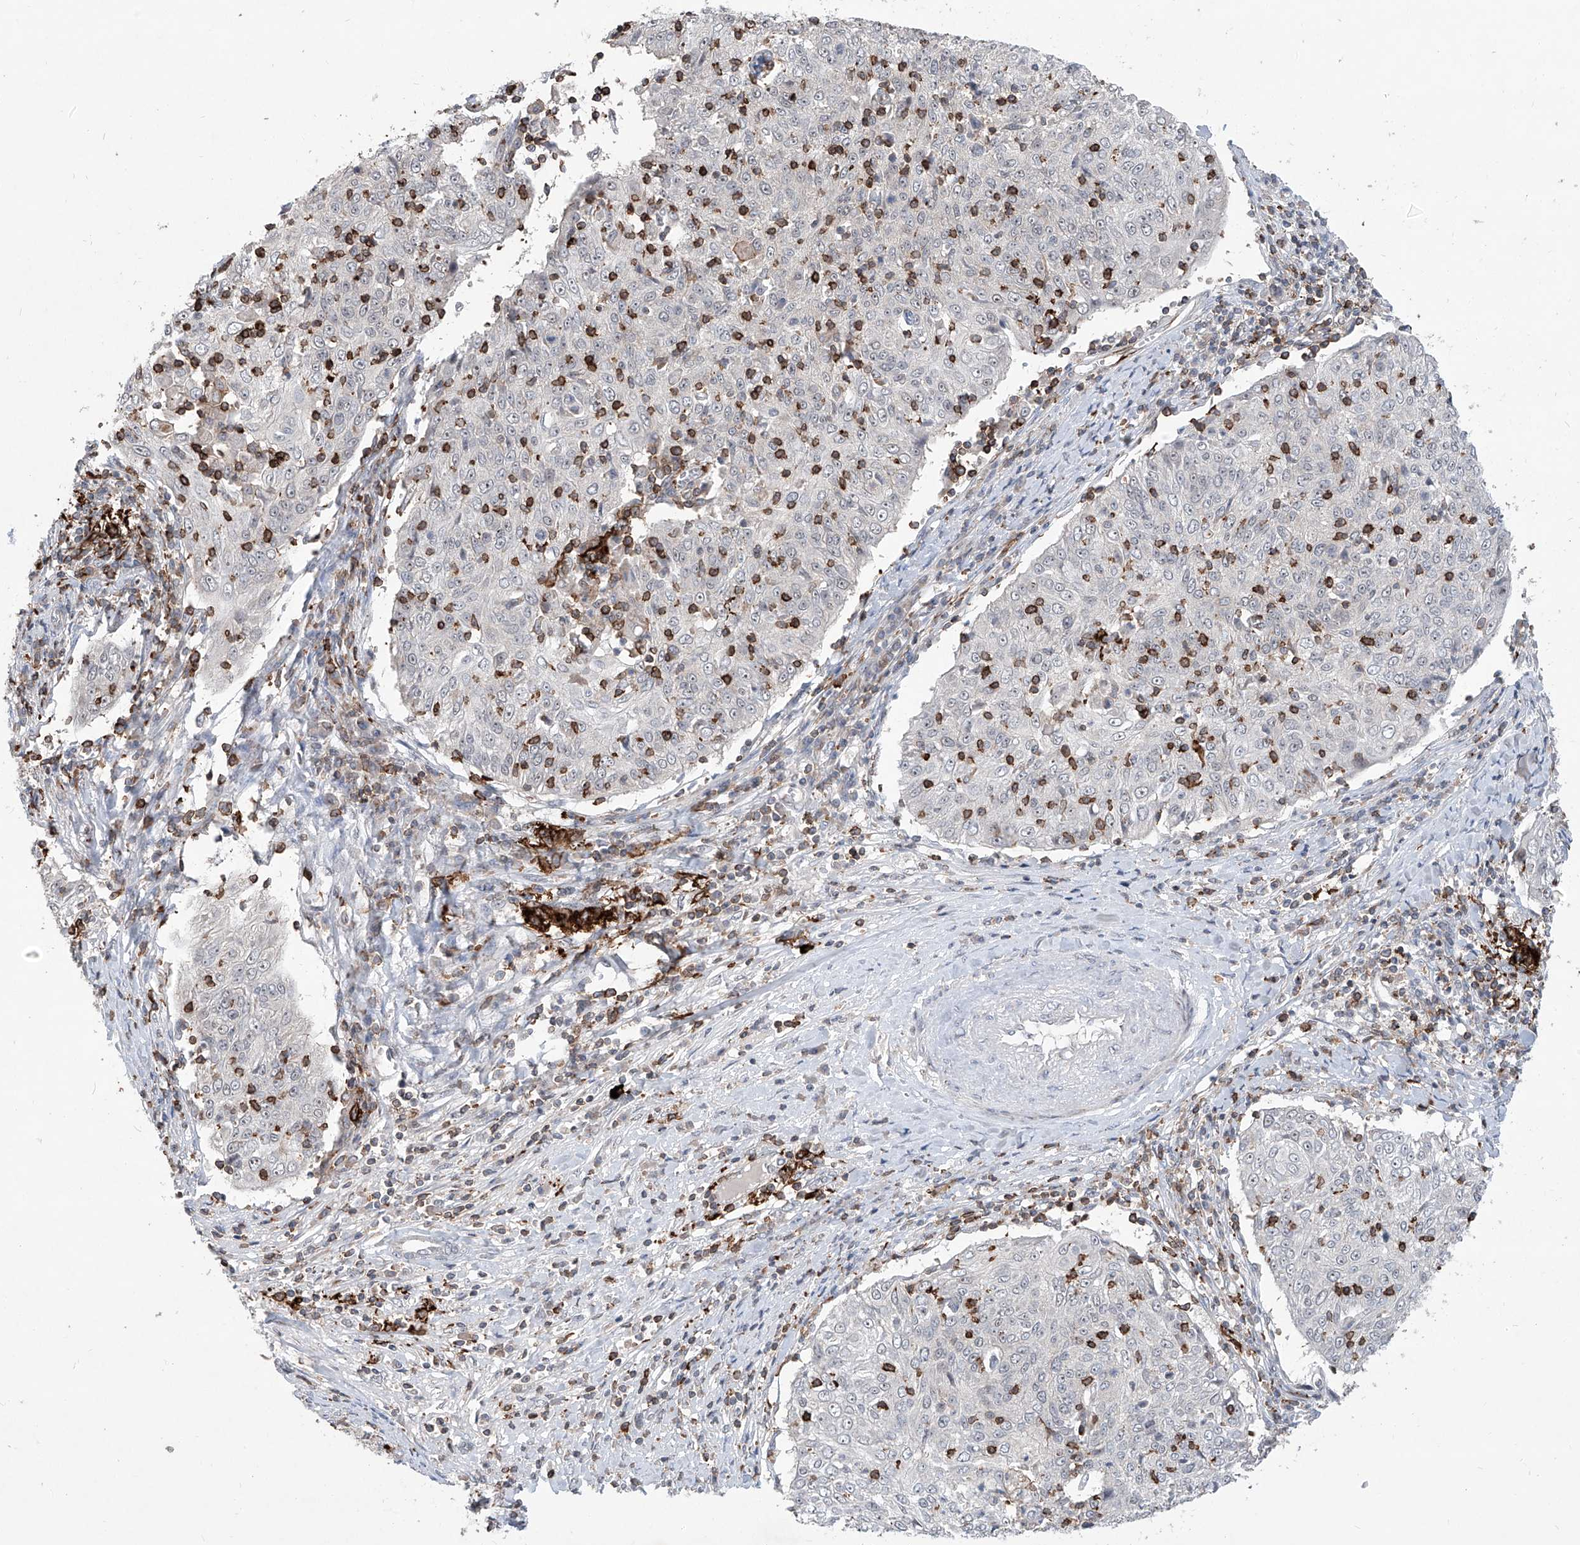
{"staining": {"intensity": "negative", "quantity": "none", "location": "none"}, "tissue": "cervical cancer", "cell_type": "Tumor cells", "image_type": "cancer", "snomed": [{"axis": "morphology", "description": "Squamous cell carcinoma, NOS"}, {"axis": "topography", "description": "Cervix"}], "caption": "Tumor cells are negative for protein expression in human cervical cancer.", "gene": "ZBTB48", "patient": {"sex": "female", "age": 48}}